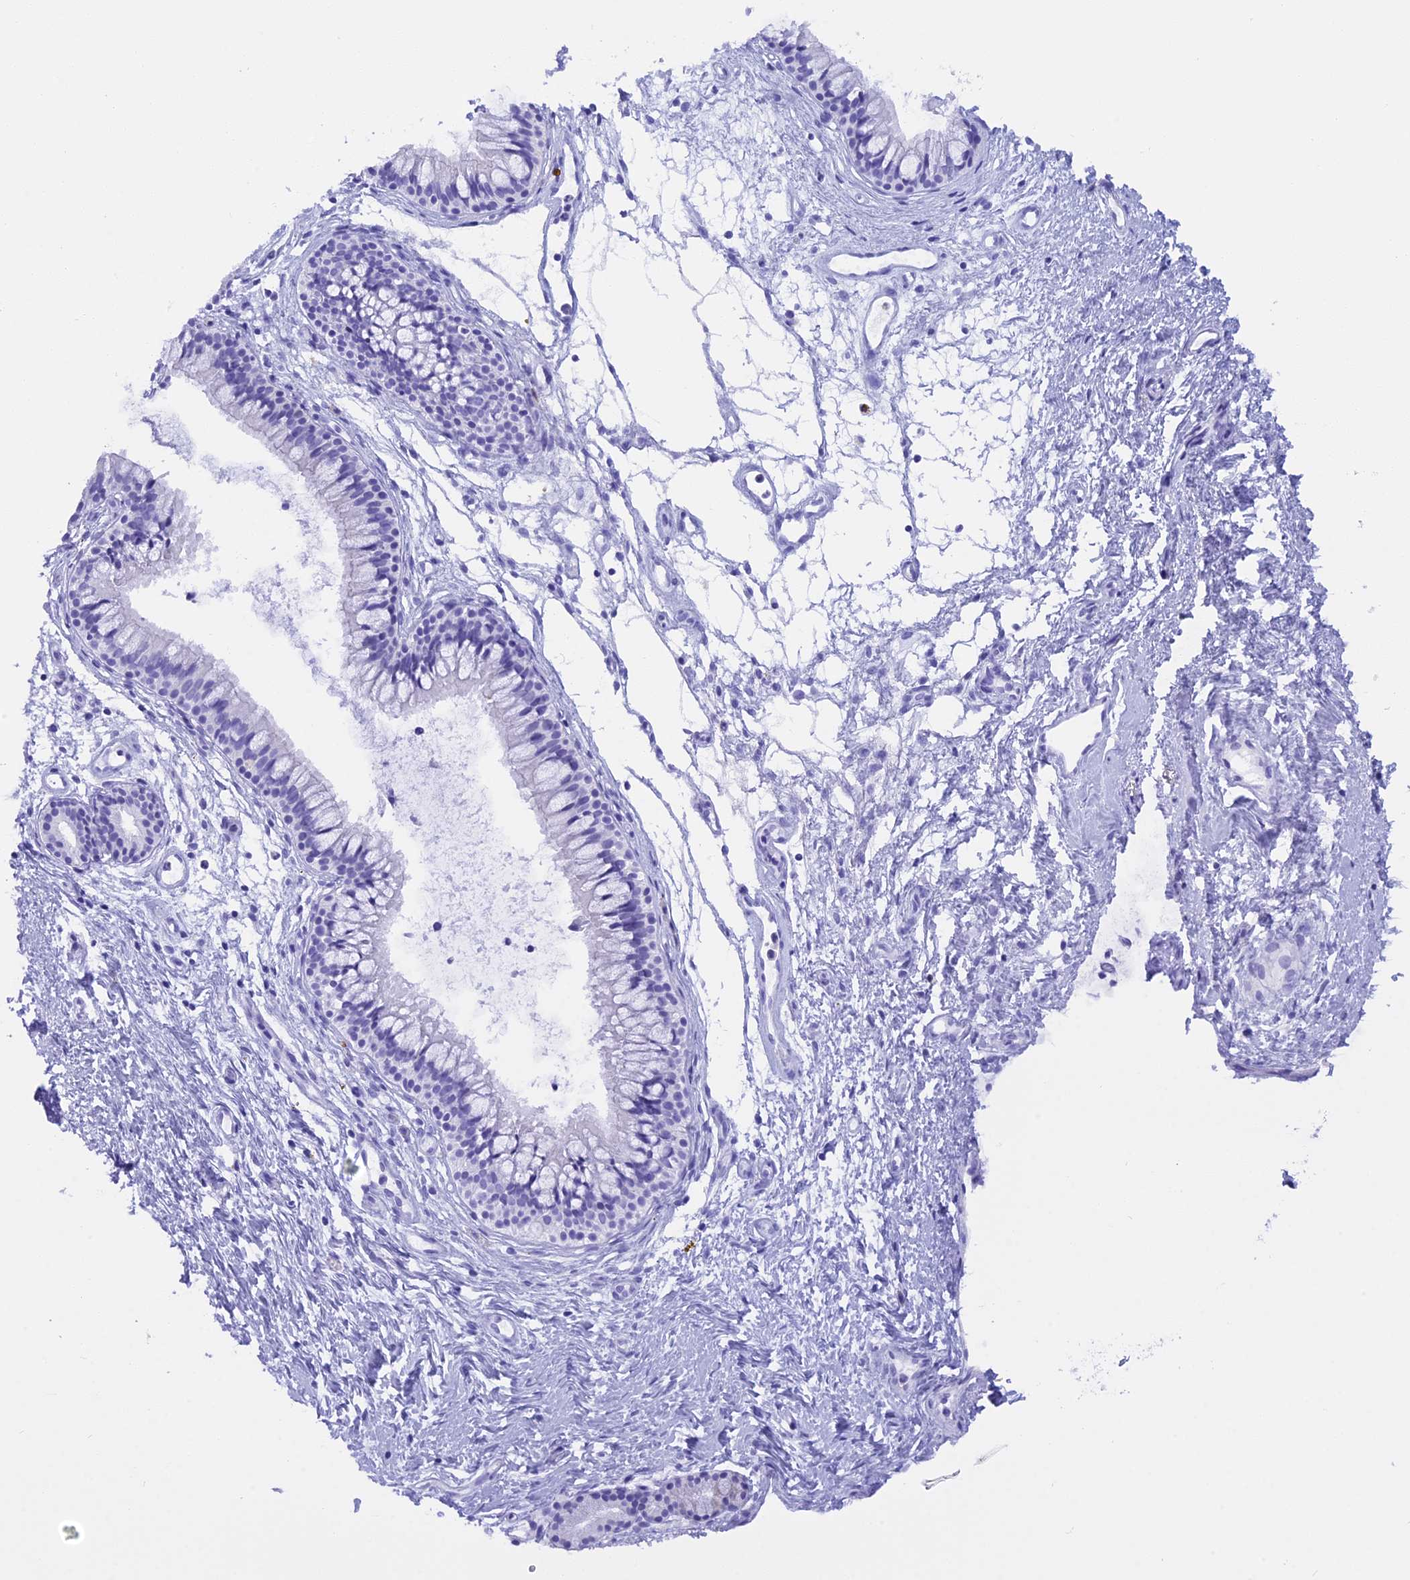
{"staining": {"intensity": "negative", "quantity": "none", "location": "none"}, "tissue": "nasopharynx", "cell_type": "Respiratory epithelial cells", "image_type": "normal", "snomed": [{"axis": "morphology", "description": "Normal tissue, NOS"}, {"axis": "topography", "description": "Nasopharynx"}], "caption": "The micrograph demonstrates no staining of respiratory epithelial cells in unremarkable nasopharynx.", "gene": "BRI3", "patient": {"sex": "male", "age": 82}}